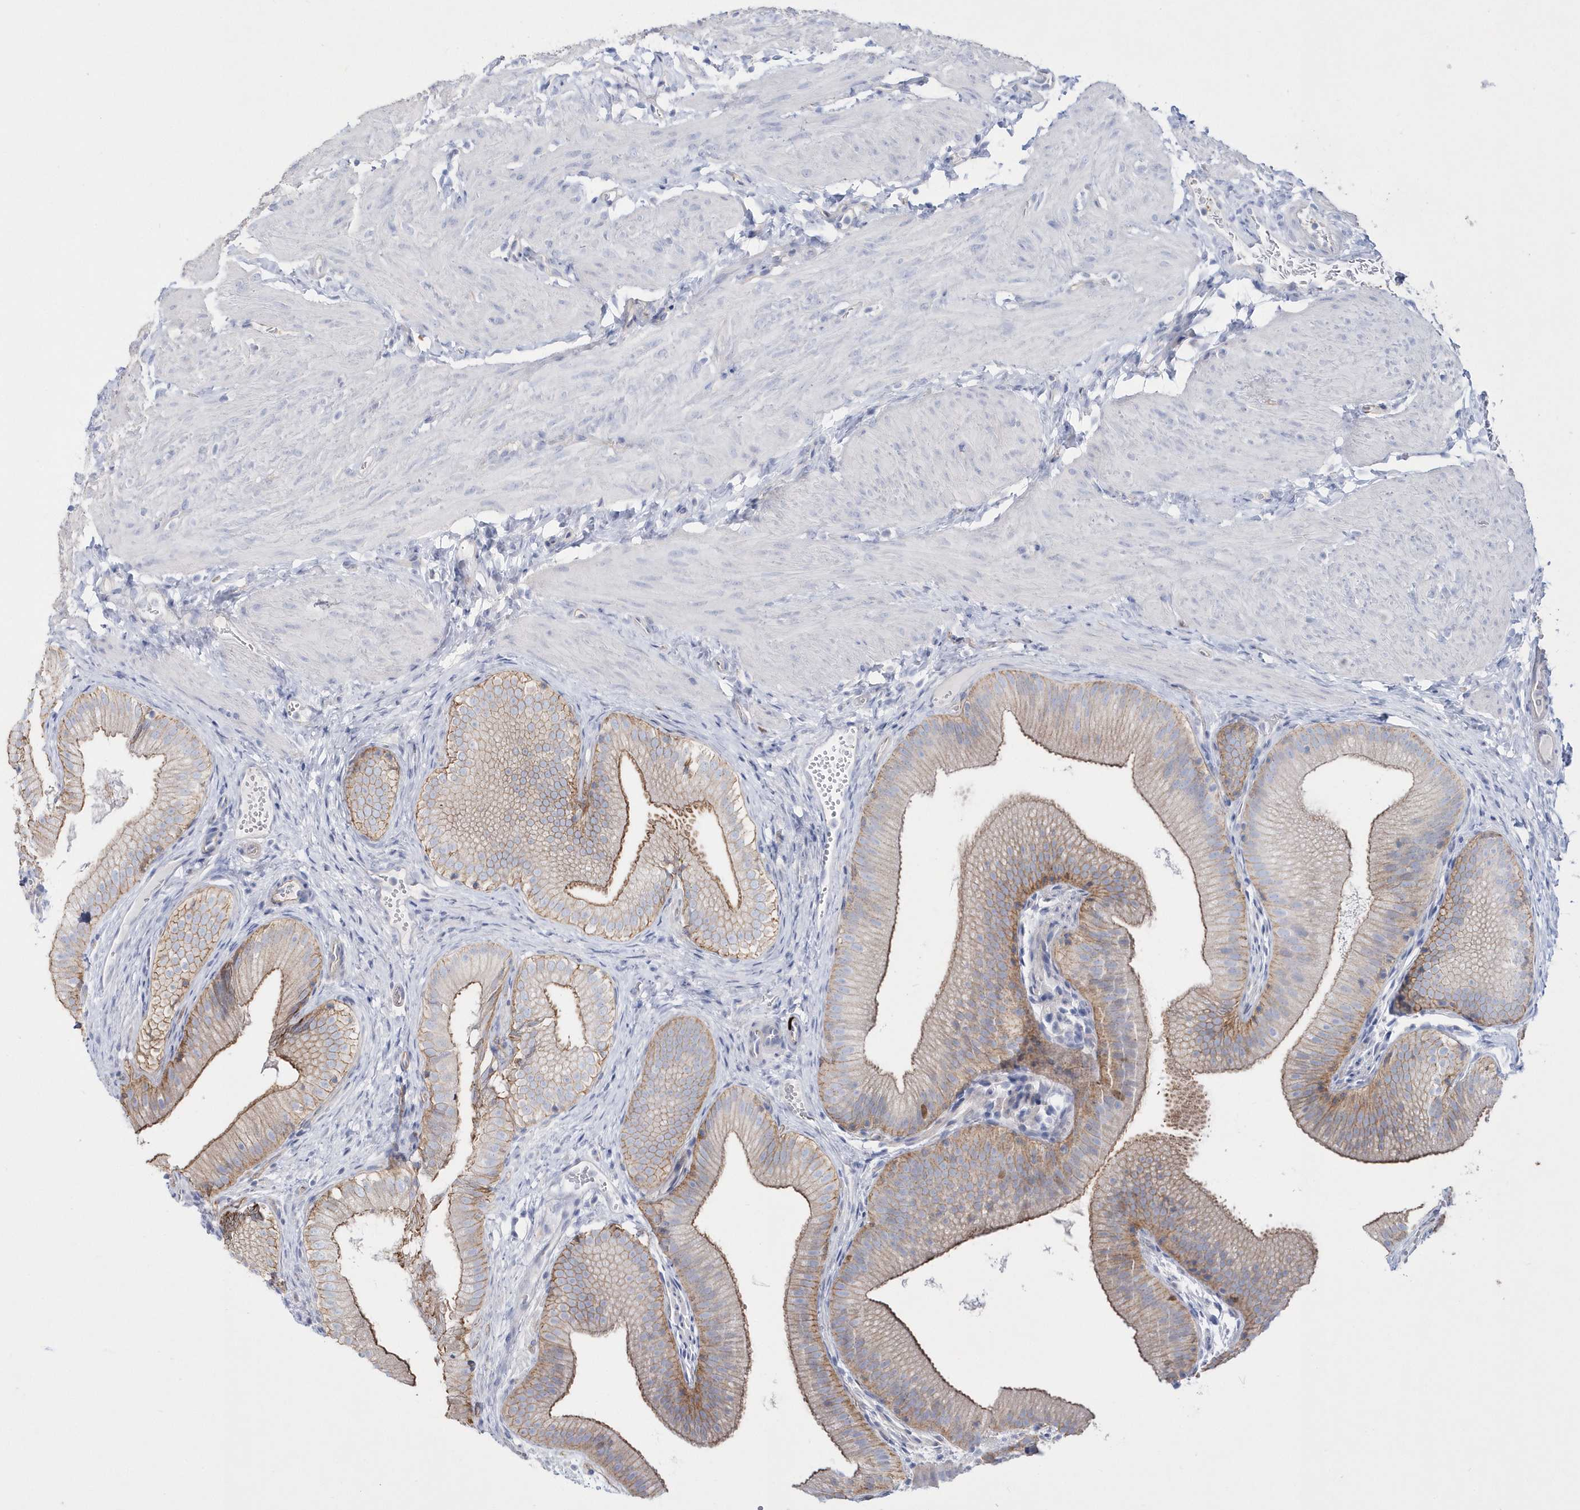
{"staining": {"intensity": "moderate", "quantity": "25%-75%", "location": "cytoplasmic/membranous"}, "tissue": "gallbladder", "cell_type": "Glandular cells", "image_type": "normal", "snomed": [{"axis": "morphology", "description": "Normal tissue, NOS"}, {"axis": "topography", "description": "Gallbladder"}], "caption": "Immunohistochemistry (IHC) histopathology image of benign gallbladder: gallbladder stained using immunohistochemistry (IHC) displays medium levels of moderate protein expression localized specifically in the cytoplasmic/membranous of glandular cells, appearing as a cytoplasmic/membranous brown color.", "gene": "TMCO6", "patient": {"sex": "female", "age": 30}}